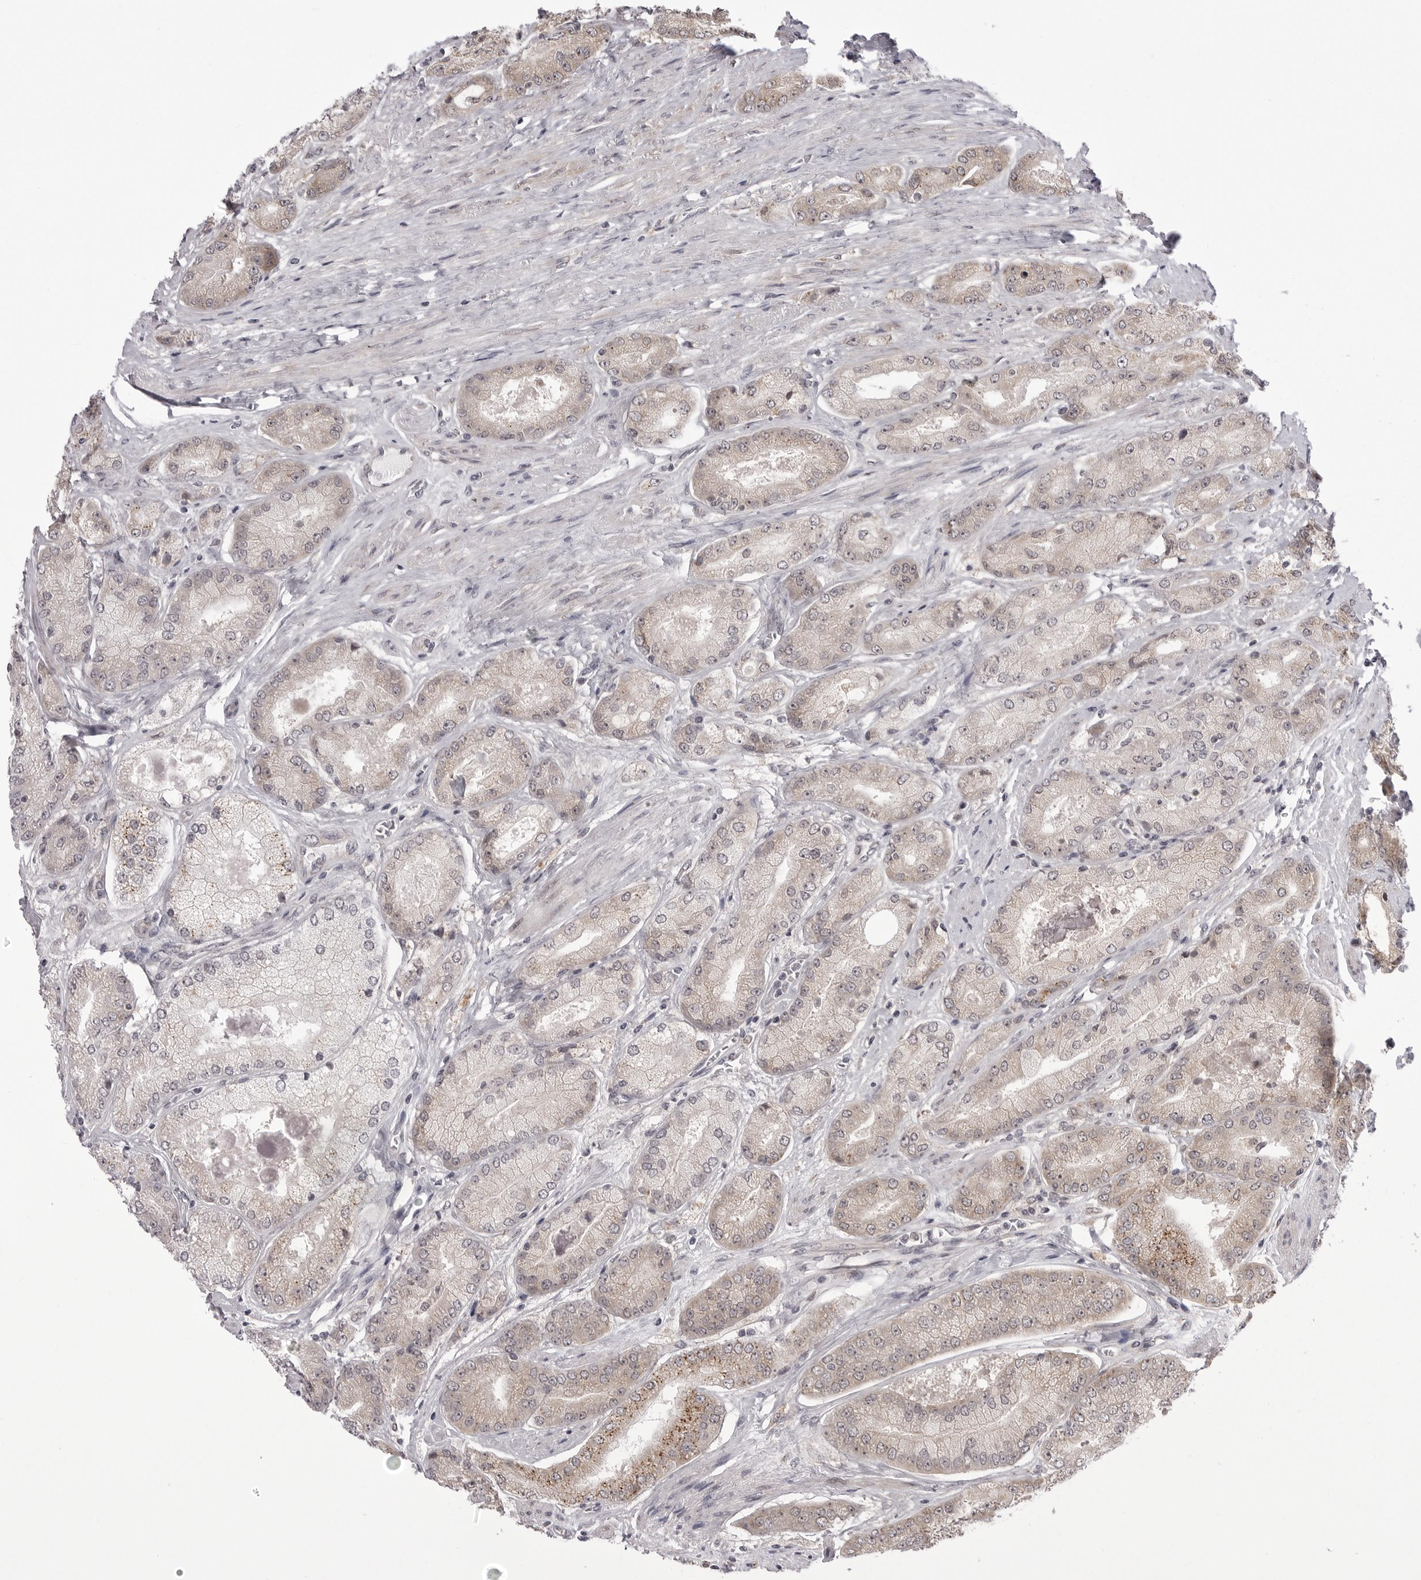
{"staining": {"intensity": "weak", "quantity": "<25%", "location": "cytoplasmic/membranous"}, "tissue": "prostate cancer", "cell_type": "Tumor cells", "image_type": "cancer", "snomed": [{"axis": "morphology", "description": "Adenocarcinoma, High grade"}, {"axis": "topography", "description": "Prostate"}], "caption": "Immunohistochemistry of human prostate cancer displays no expression in tumor cells.", "gene": "PTK2B", "patient": {"sex": "male", "age": 58}}